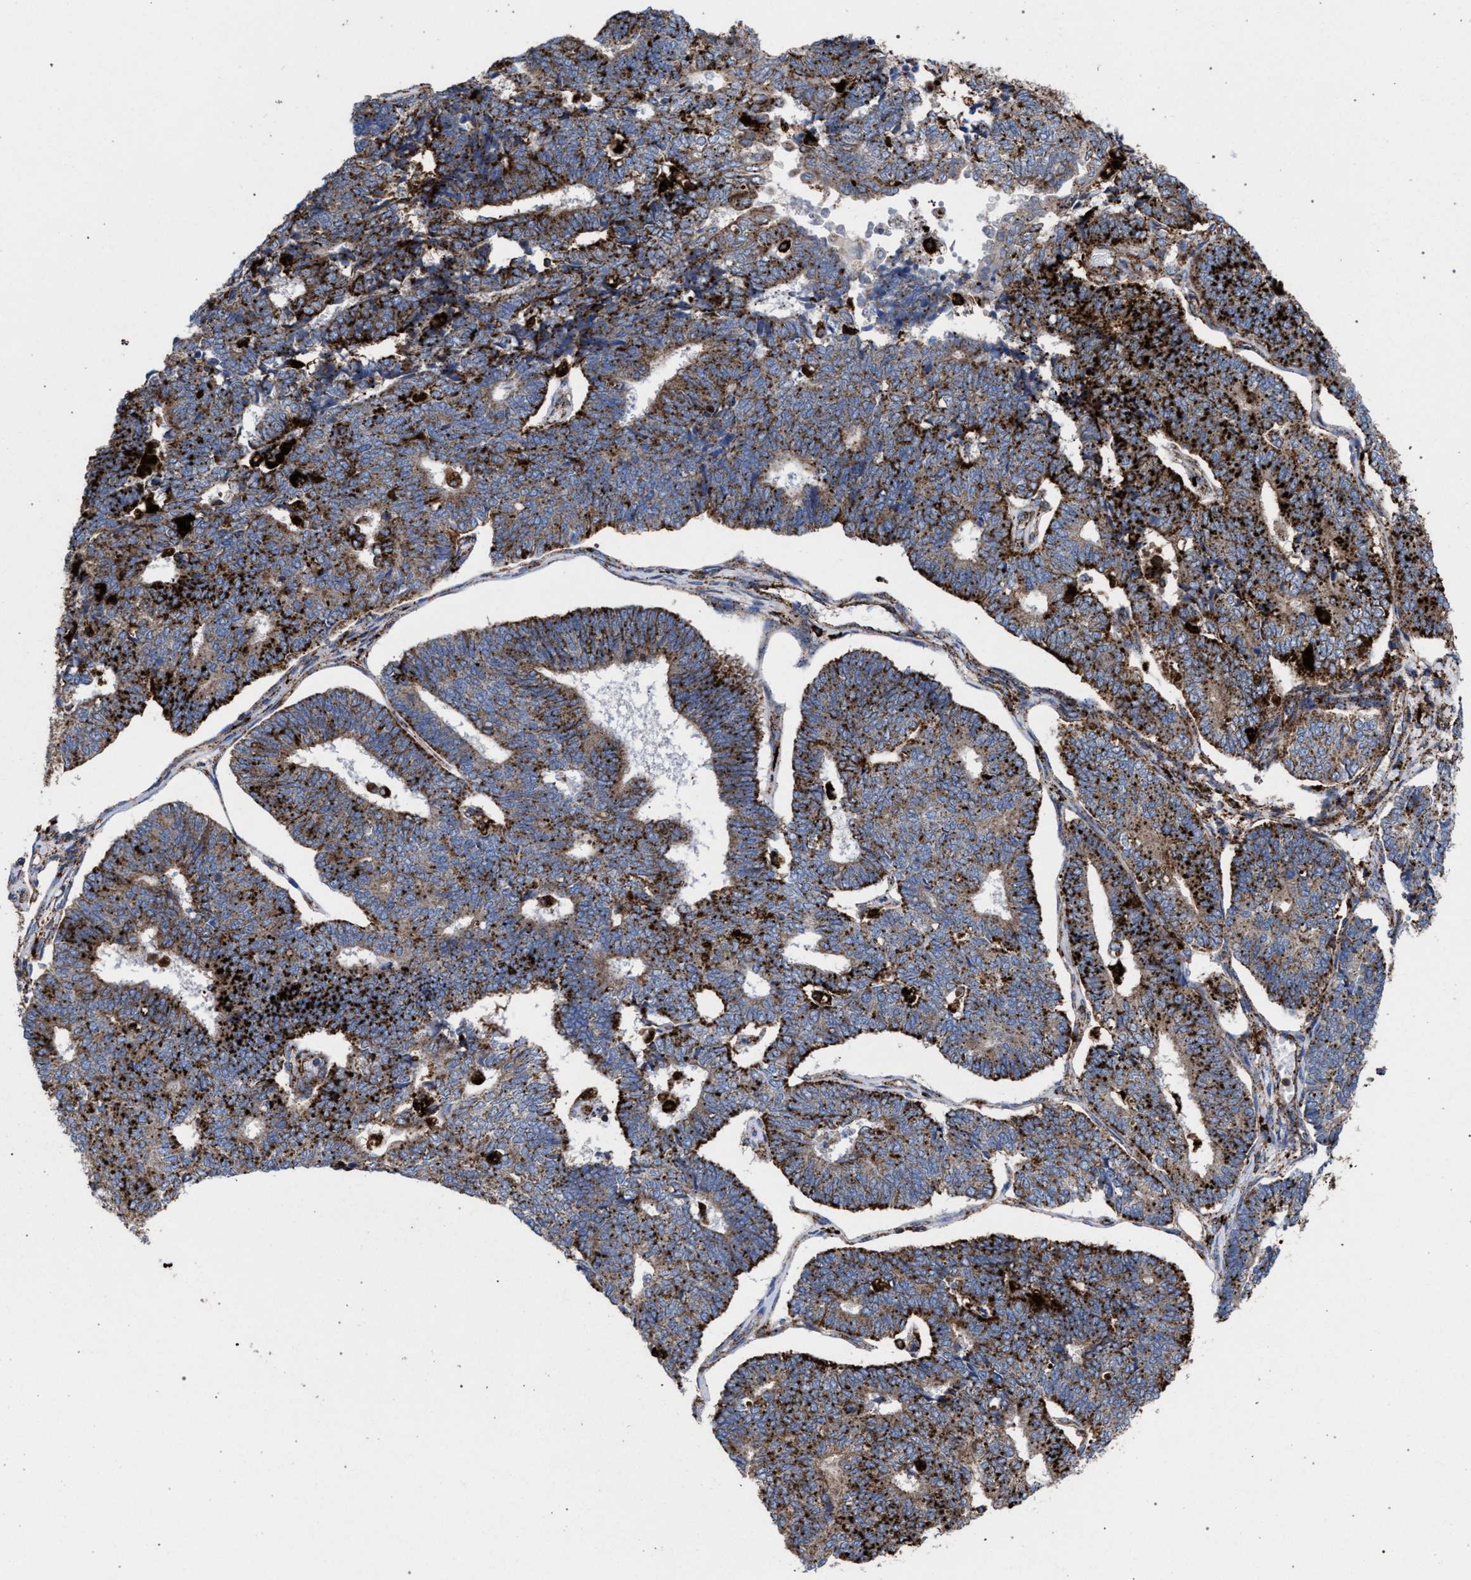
{"staining": {"intensity": "strong", "quantity": ">75%", "location": "cytoplasmic/membranous"}, "tissue": "endometrial cancer", "cell_type": "Tumor cells", "image_type": "cancer", "snomed": [{"axis": "morphology", "description": "Adenocarcinoma, NOS"}, {"axis": "topography", "description": "Endometrium"}], "caption": "Approximately >75% of tumor cells in human endometrial adenocarcinoma display strong cytoplasmic/membranous protein staining as visualized by brown immunohistochemical staining.", "gene": "PPT1", "patient": {"sex": "female", "age": 70}}